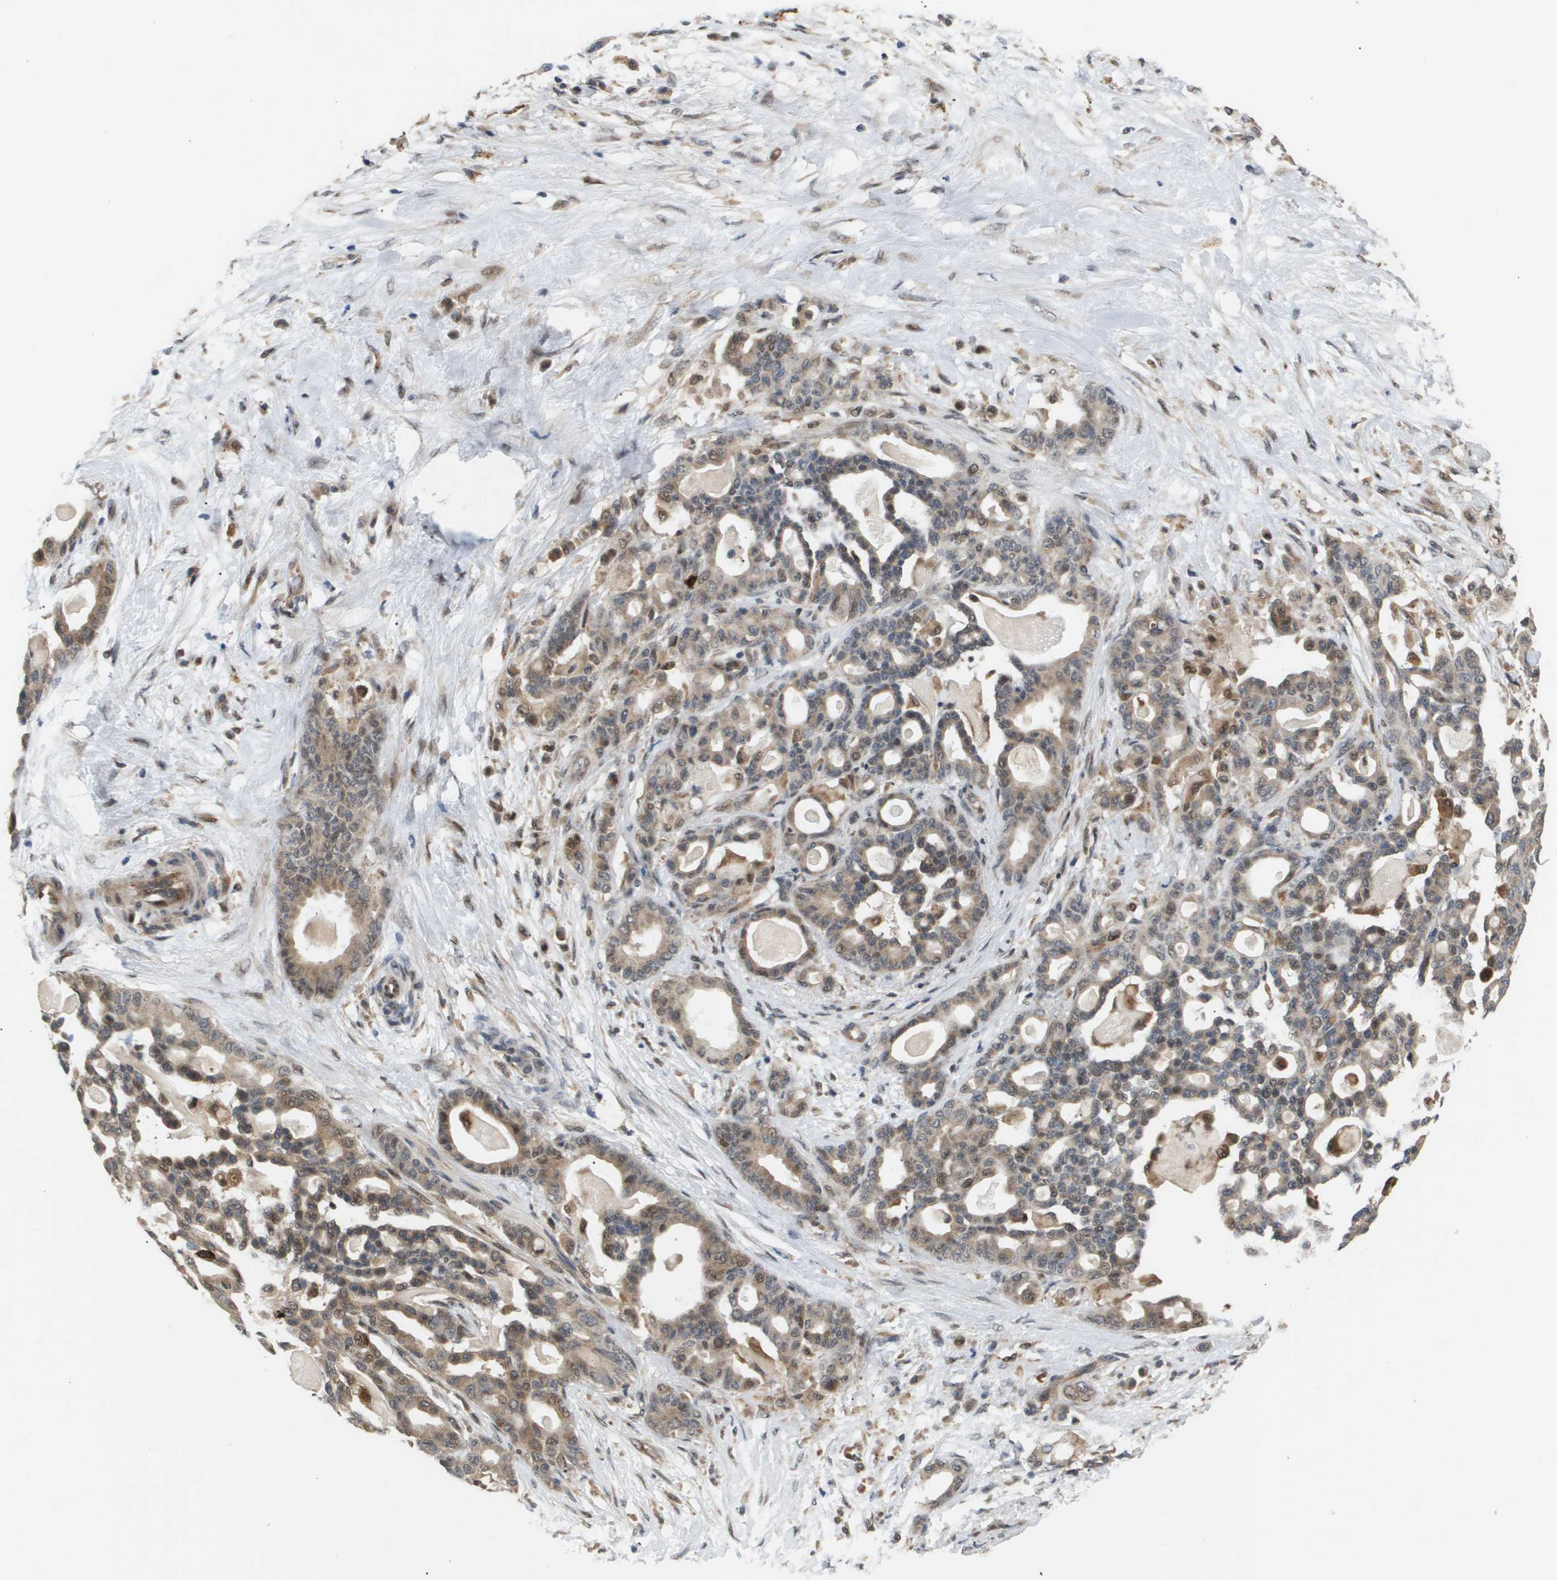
{"staining": {"intensity": "moderate", "quantity": ">75%", "location": "cytoplasmic/membranous"}, "tissue": "pancreatic cancer", "cell_type": "Tumor cells", "image_type": "cancer", "snomed": [{"axis": "morphology", "description": "Adenocarcinoma, NOS"}, {"axis": "topography", "description": "Pancreas"}], "caption": "Tumor cells reveal moderate cytoplasmic/membranous staining in approximately >75% of cells in pancreatic adenocarcinoma.", "gene": "PDGFB", "patient": {"sex": "male", "age": 63}}